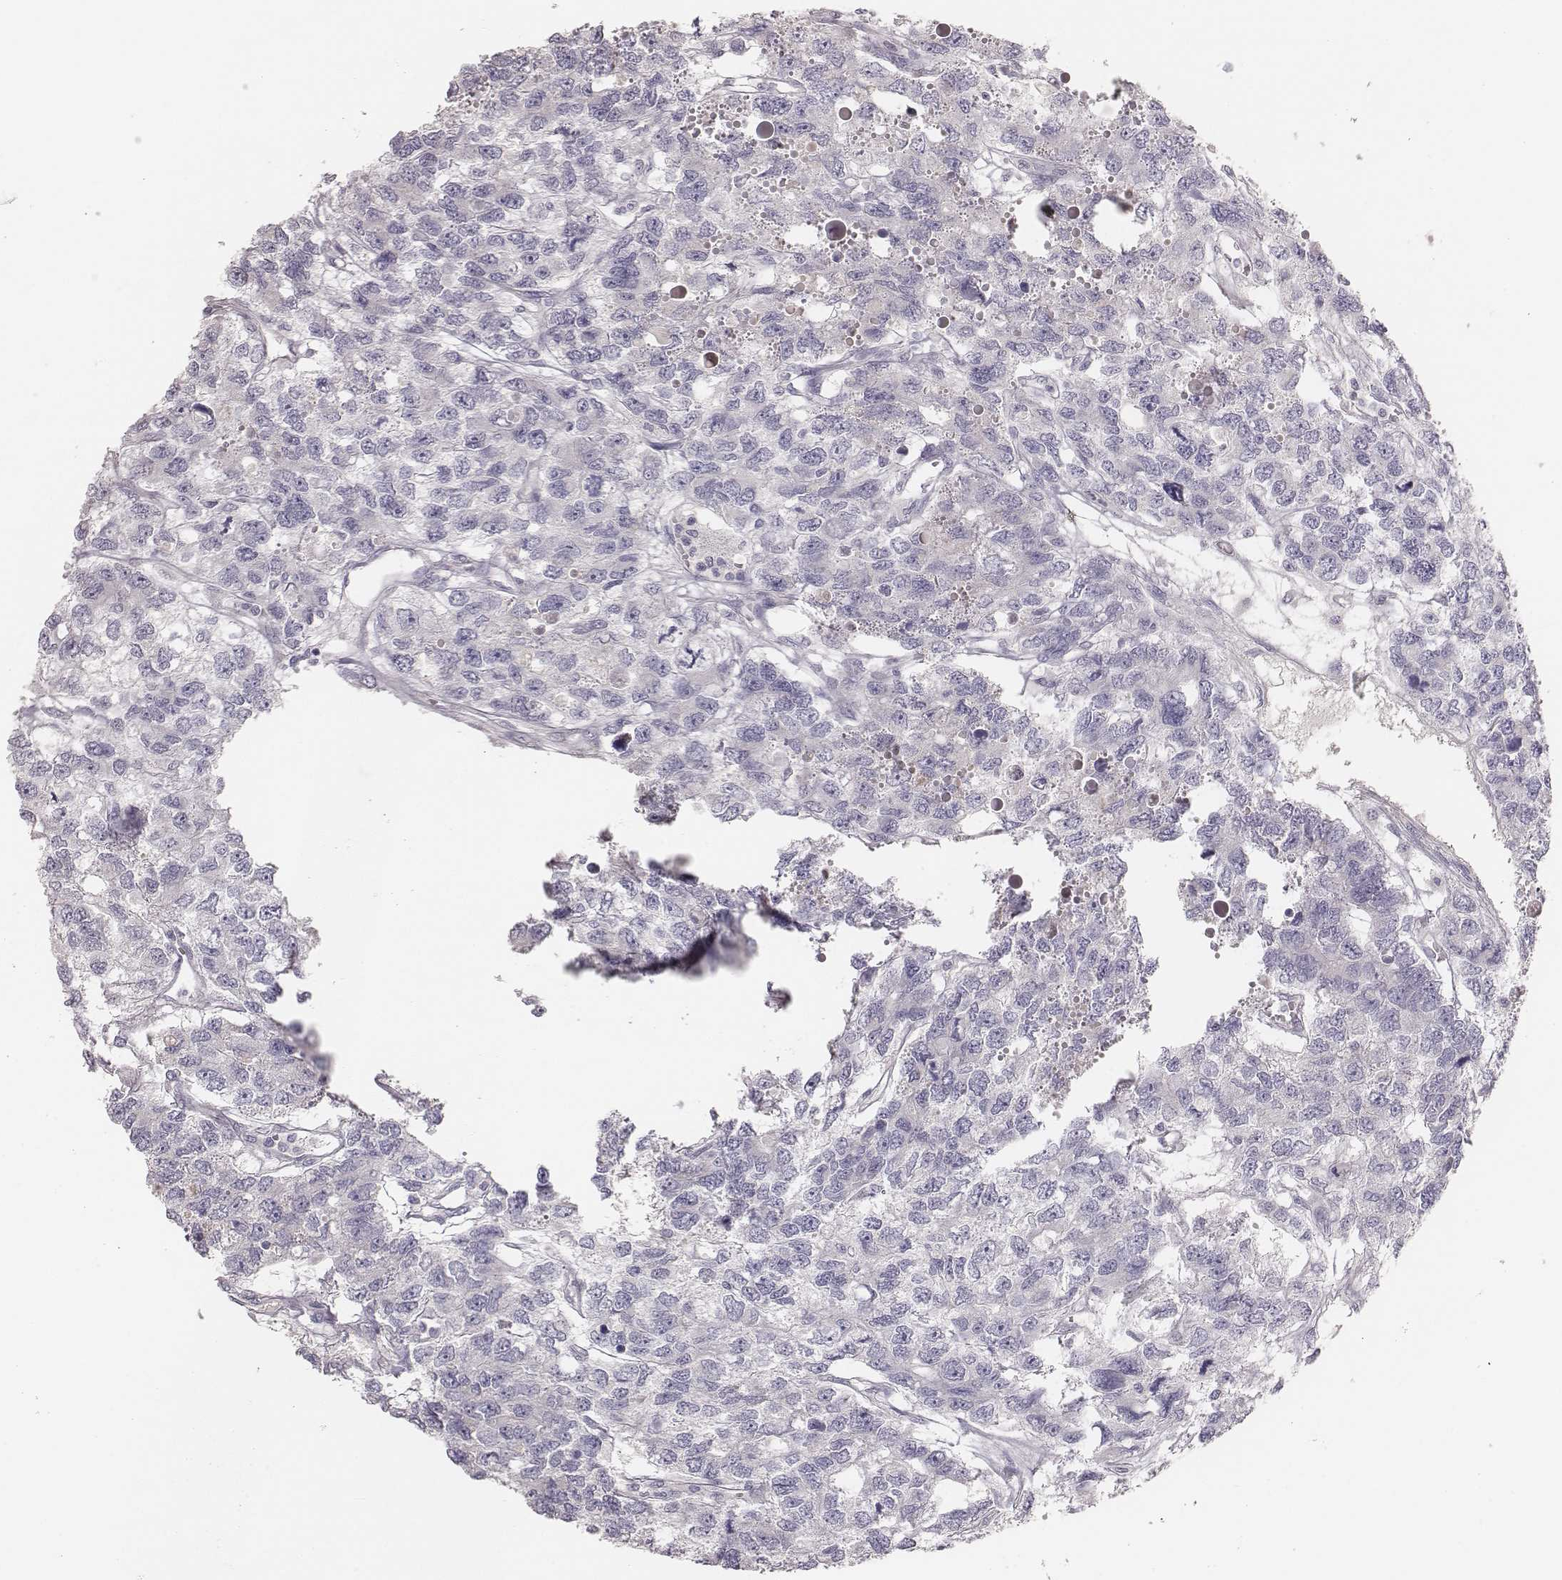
{"staining": {"intensity": "negative", "quantity": "none", "location": "none"}, "tissue": "testis cancer", "cell_type": "Tumor cells", "image_type": "cancer", "snomed": [{"axis": "morphology", "description": "Seminoma, NOS"}, {"axis": "topography", "description": "Testis"}], "caption": "An immunohistochemistry (IHC) photomicrograph of testis cancer is shown. There is no staining in tumor cells of testis cancer.", "gene": "MYH6", "patient": {"sex": "male", "age": 52}}